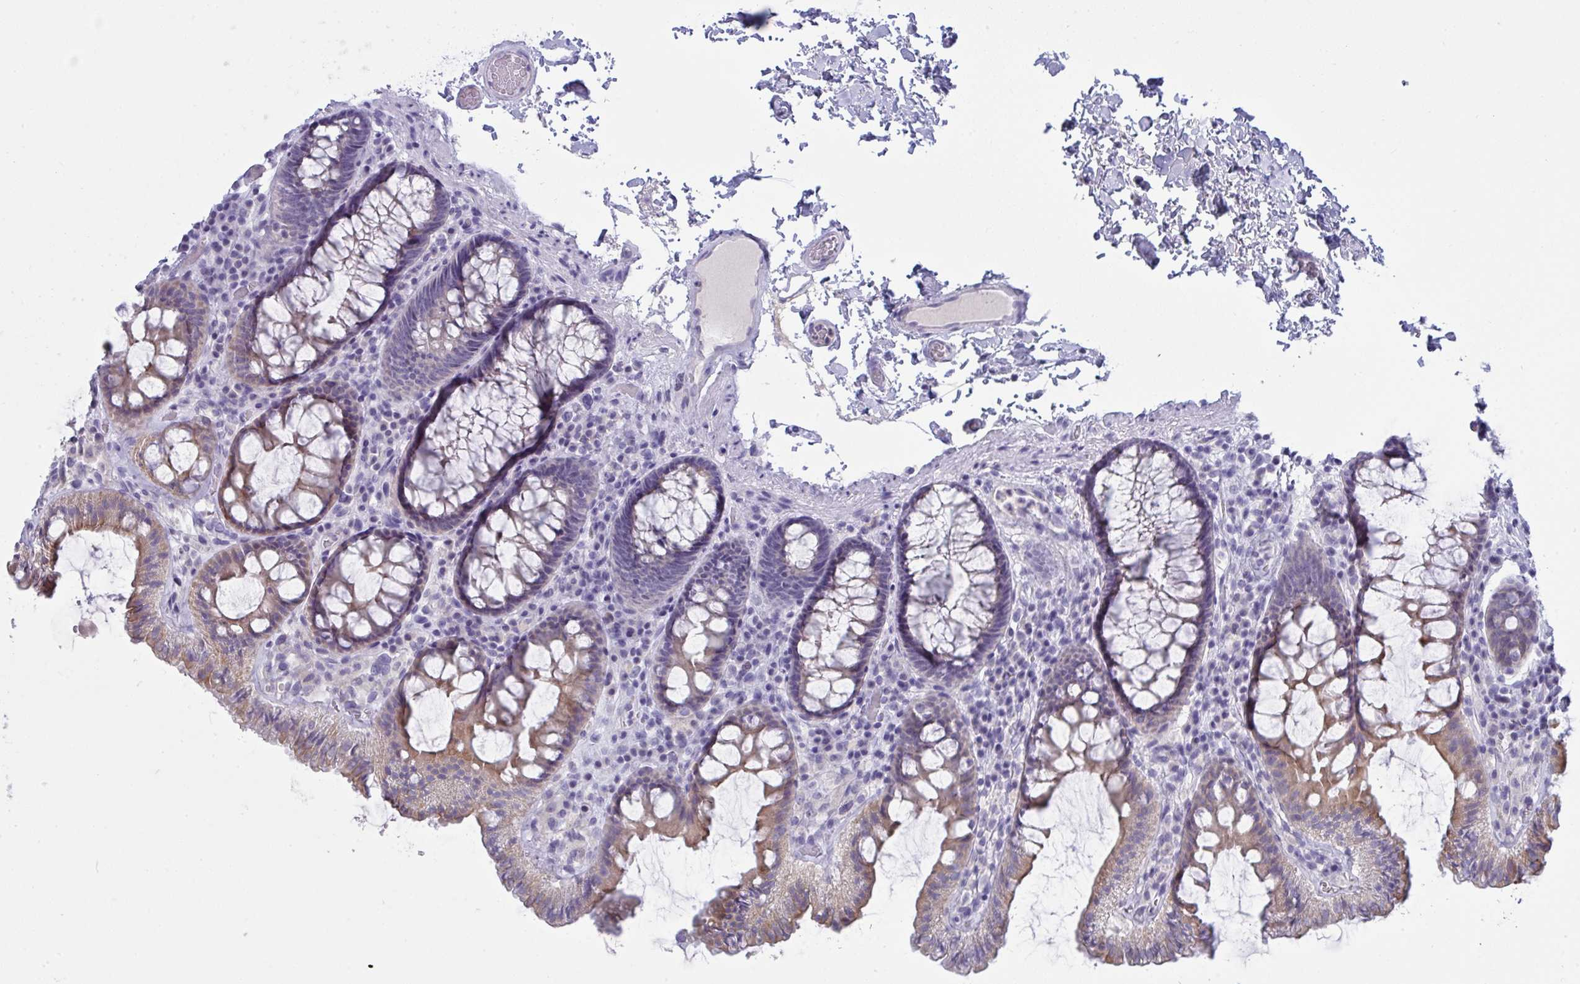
{"staining": {"intensity": "negative", "quantity": "none", "location": "none"}, "tissue": "colon", "cell_type": "Endothelial cells", "image_type": "normal", "snomed": [{"axis": "morphology", "description": "Normal tissue, NOS"}, {"axis": "topography", "description": "Colon"}, {"axis": "topography", "description": "Peripheral nerve tissue"}], "caption": "This image is of normal colon stained with immunohistochemistry to label a protein in brown with the nuclei are counter-stained blue. There is no positivity in endothelial cells.", "gene": "TENT5D", "patient": {"sex": "male", "age": 84}}